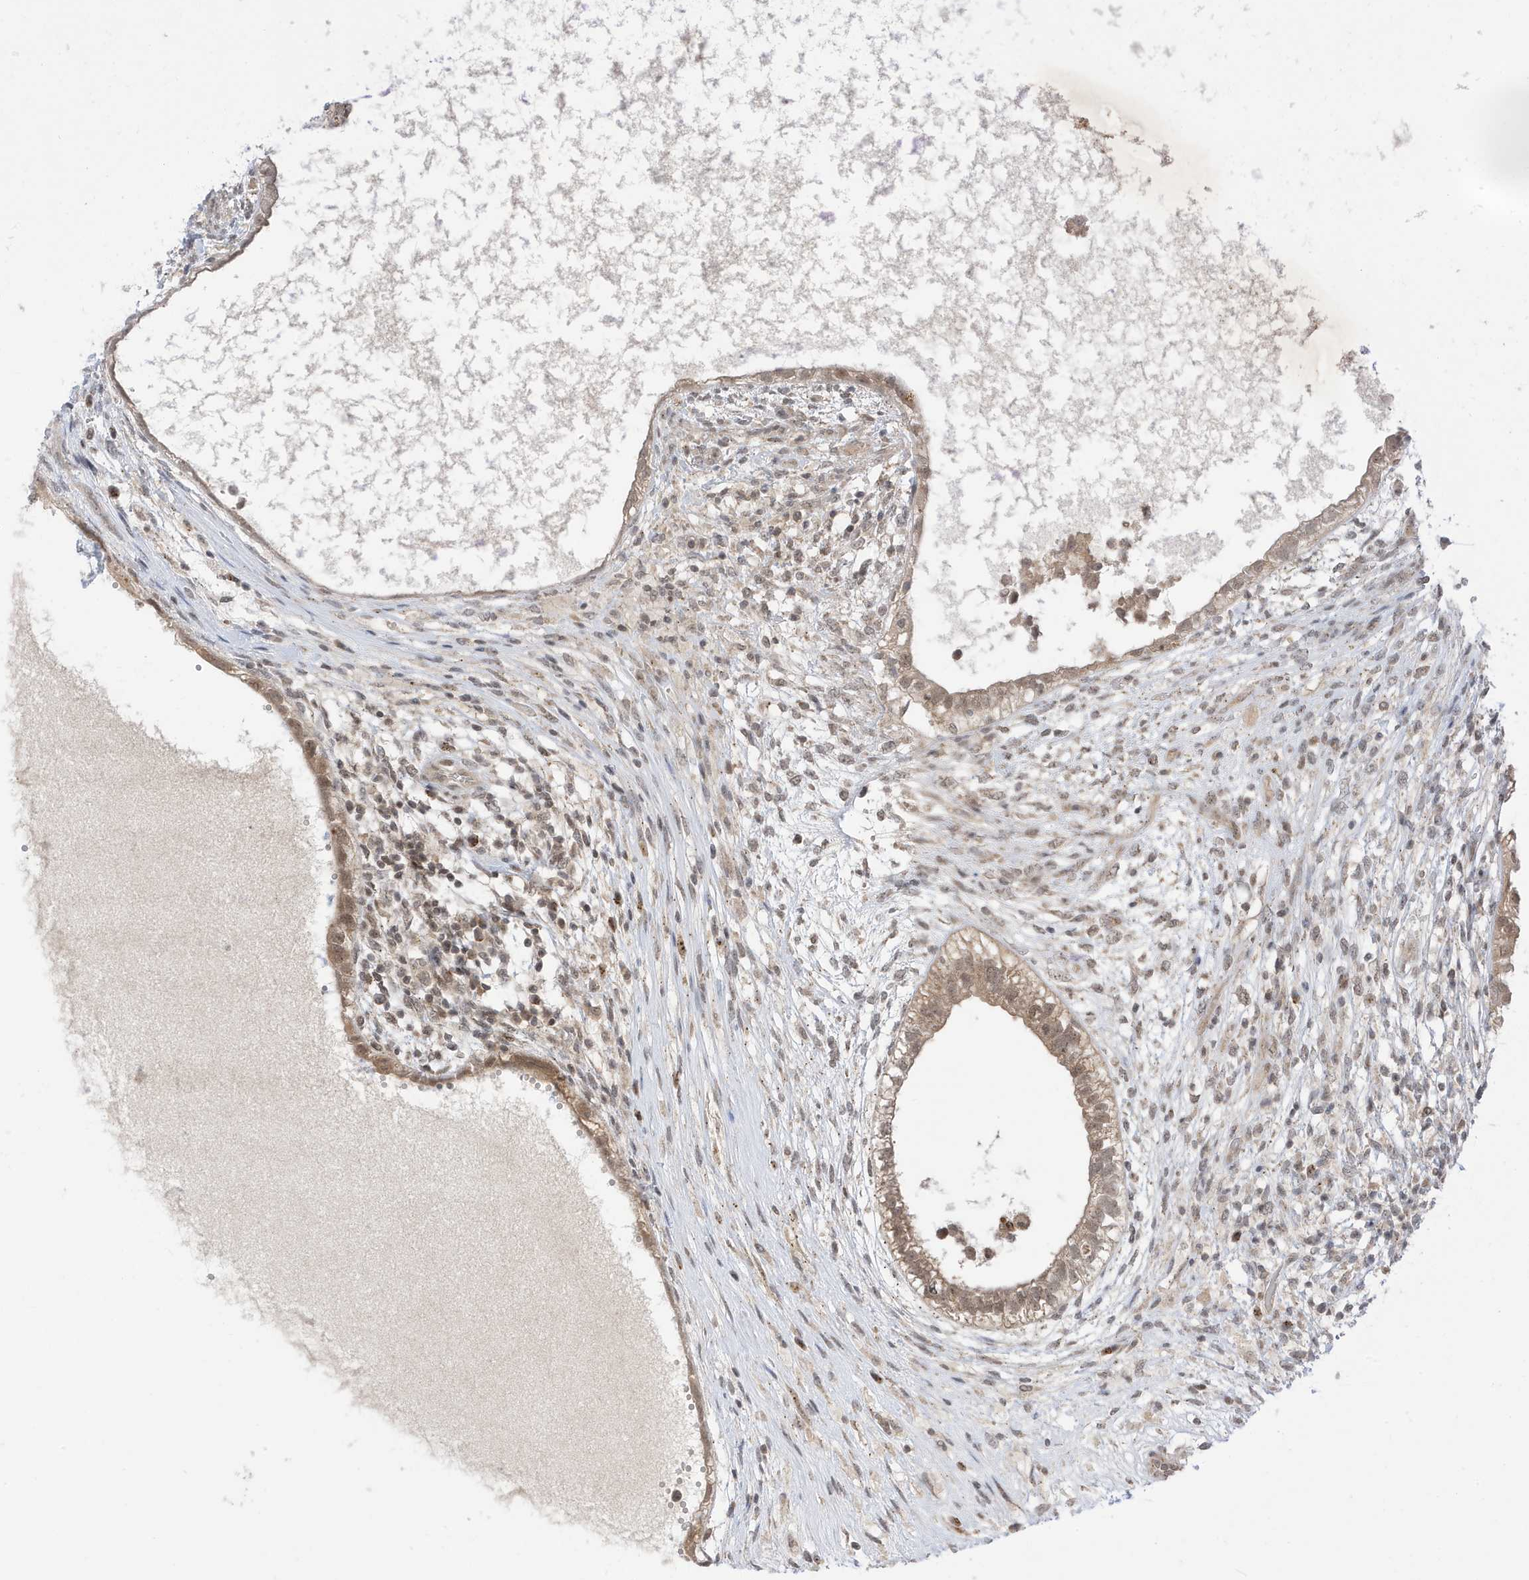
{"staining": {"intensity": "moderate", "quantity": ">75%", "location": "cytoplasmic/membranous,nuclear"}, "tissue": "testis cancer", "cell_type": "Tumor cells", "image_type": "cancer", "snomed": [{"axis": "morphology", "description": "Carcinoma, Embryonal, NOS"}, {"axis": "topography", "description": "Testis"}], "caption": "Human embryonal carcinoma (testis) stained with a protein marker displays moderate staining in tumor cells.", "gene": "TAB3", "patient": {"sex": "male", "age": 26}}